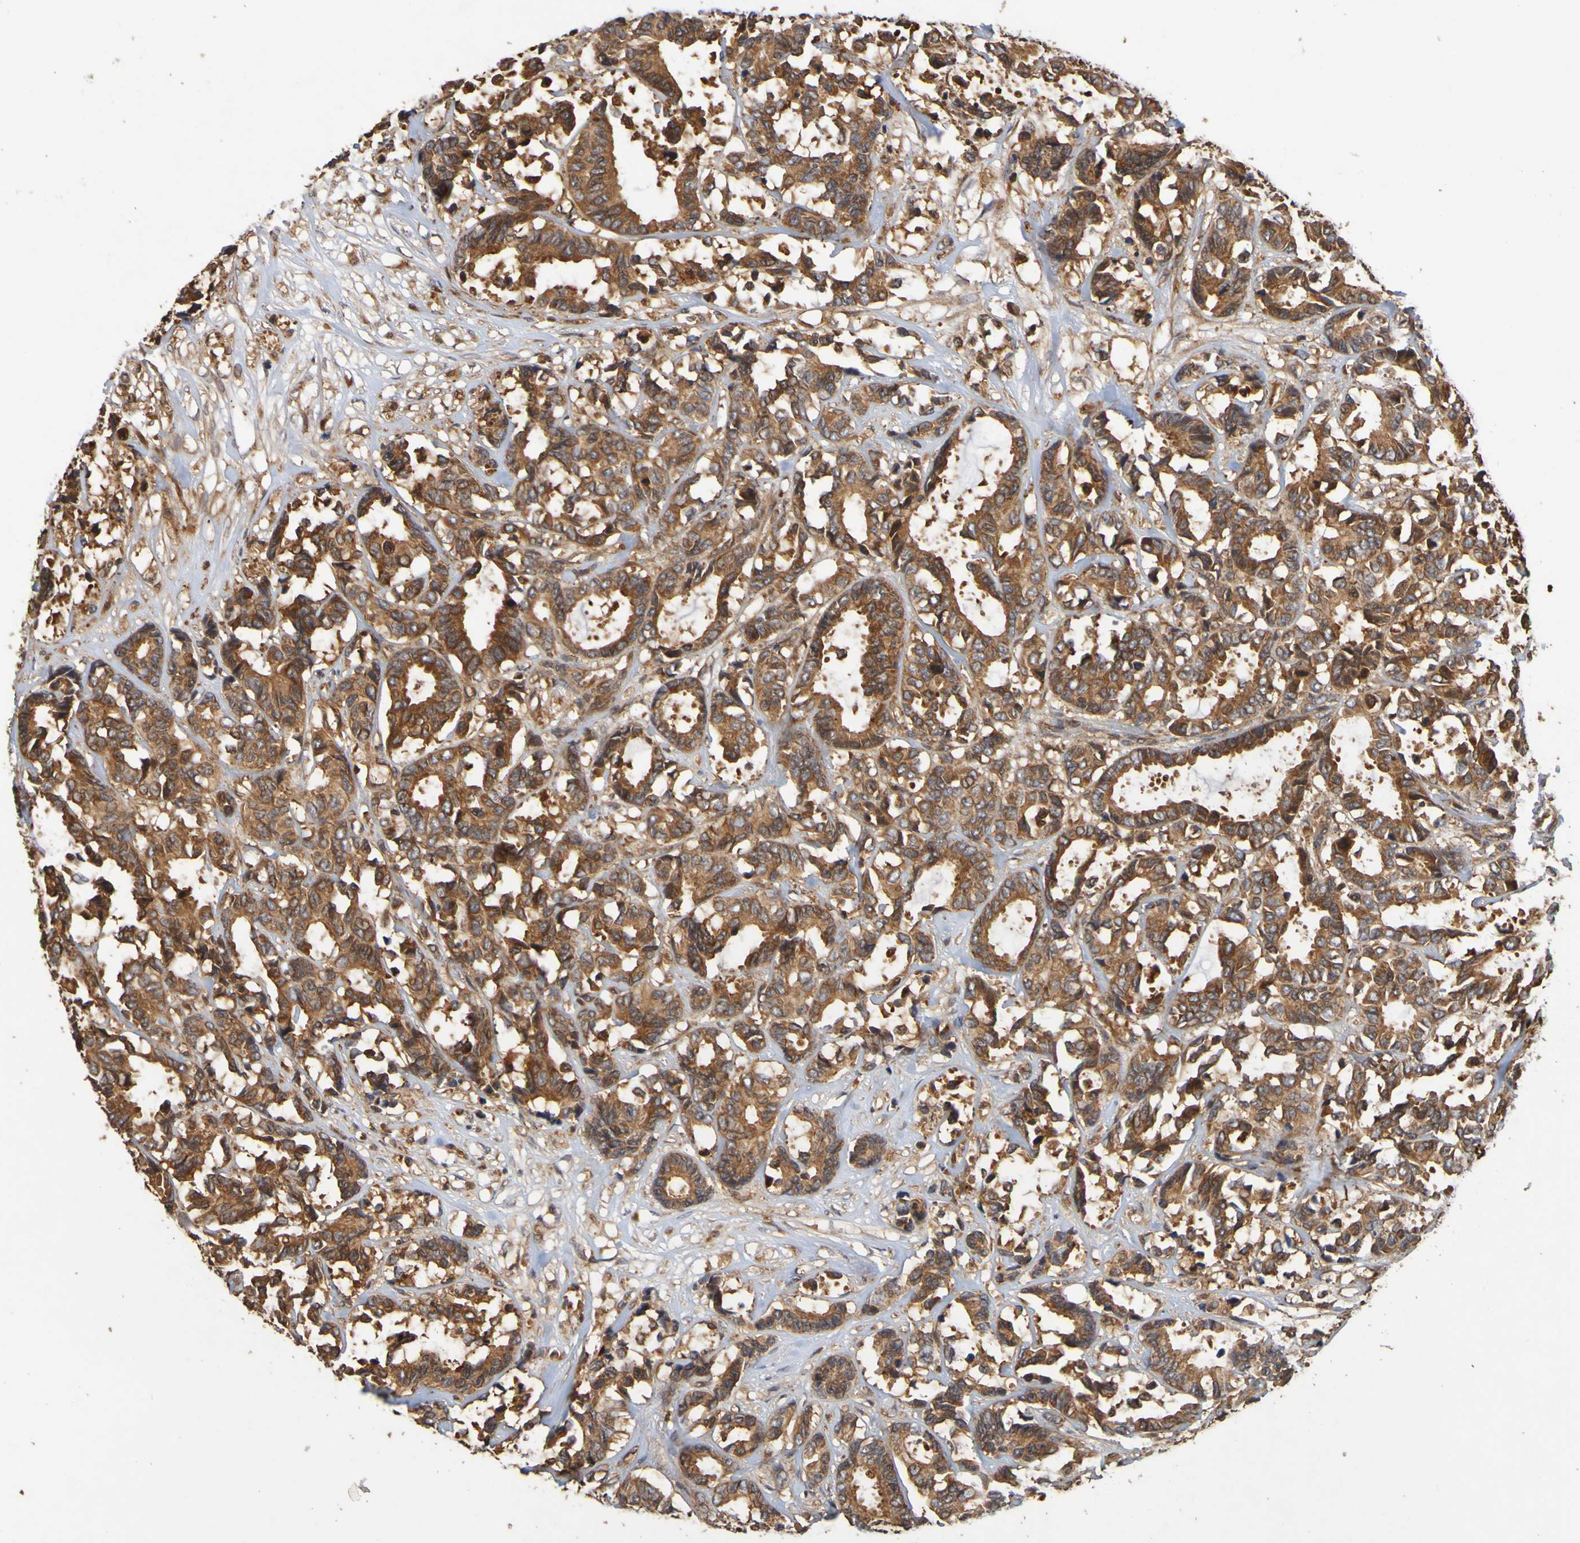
{"staining": {"intensity": "strong", "quantity": ">75%", "location": "cytoplasmic/membranous"}, "tissue": "breast cancer", "cell_type": "Tumor cells", "image_type": "cancer", "snomed": [{"axis": "morphology", "description": "Duct carcinoma"}, {"axis": "topography", "description": "Breast"}], "caption": "Invasive ductal carcinoma (breast) stained for a protein shows strong cytoplasmic/membranous positivity in tumor cells.", "gene": "OCRL", "patient": {"sex": "female", "age": 87}}